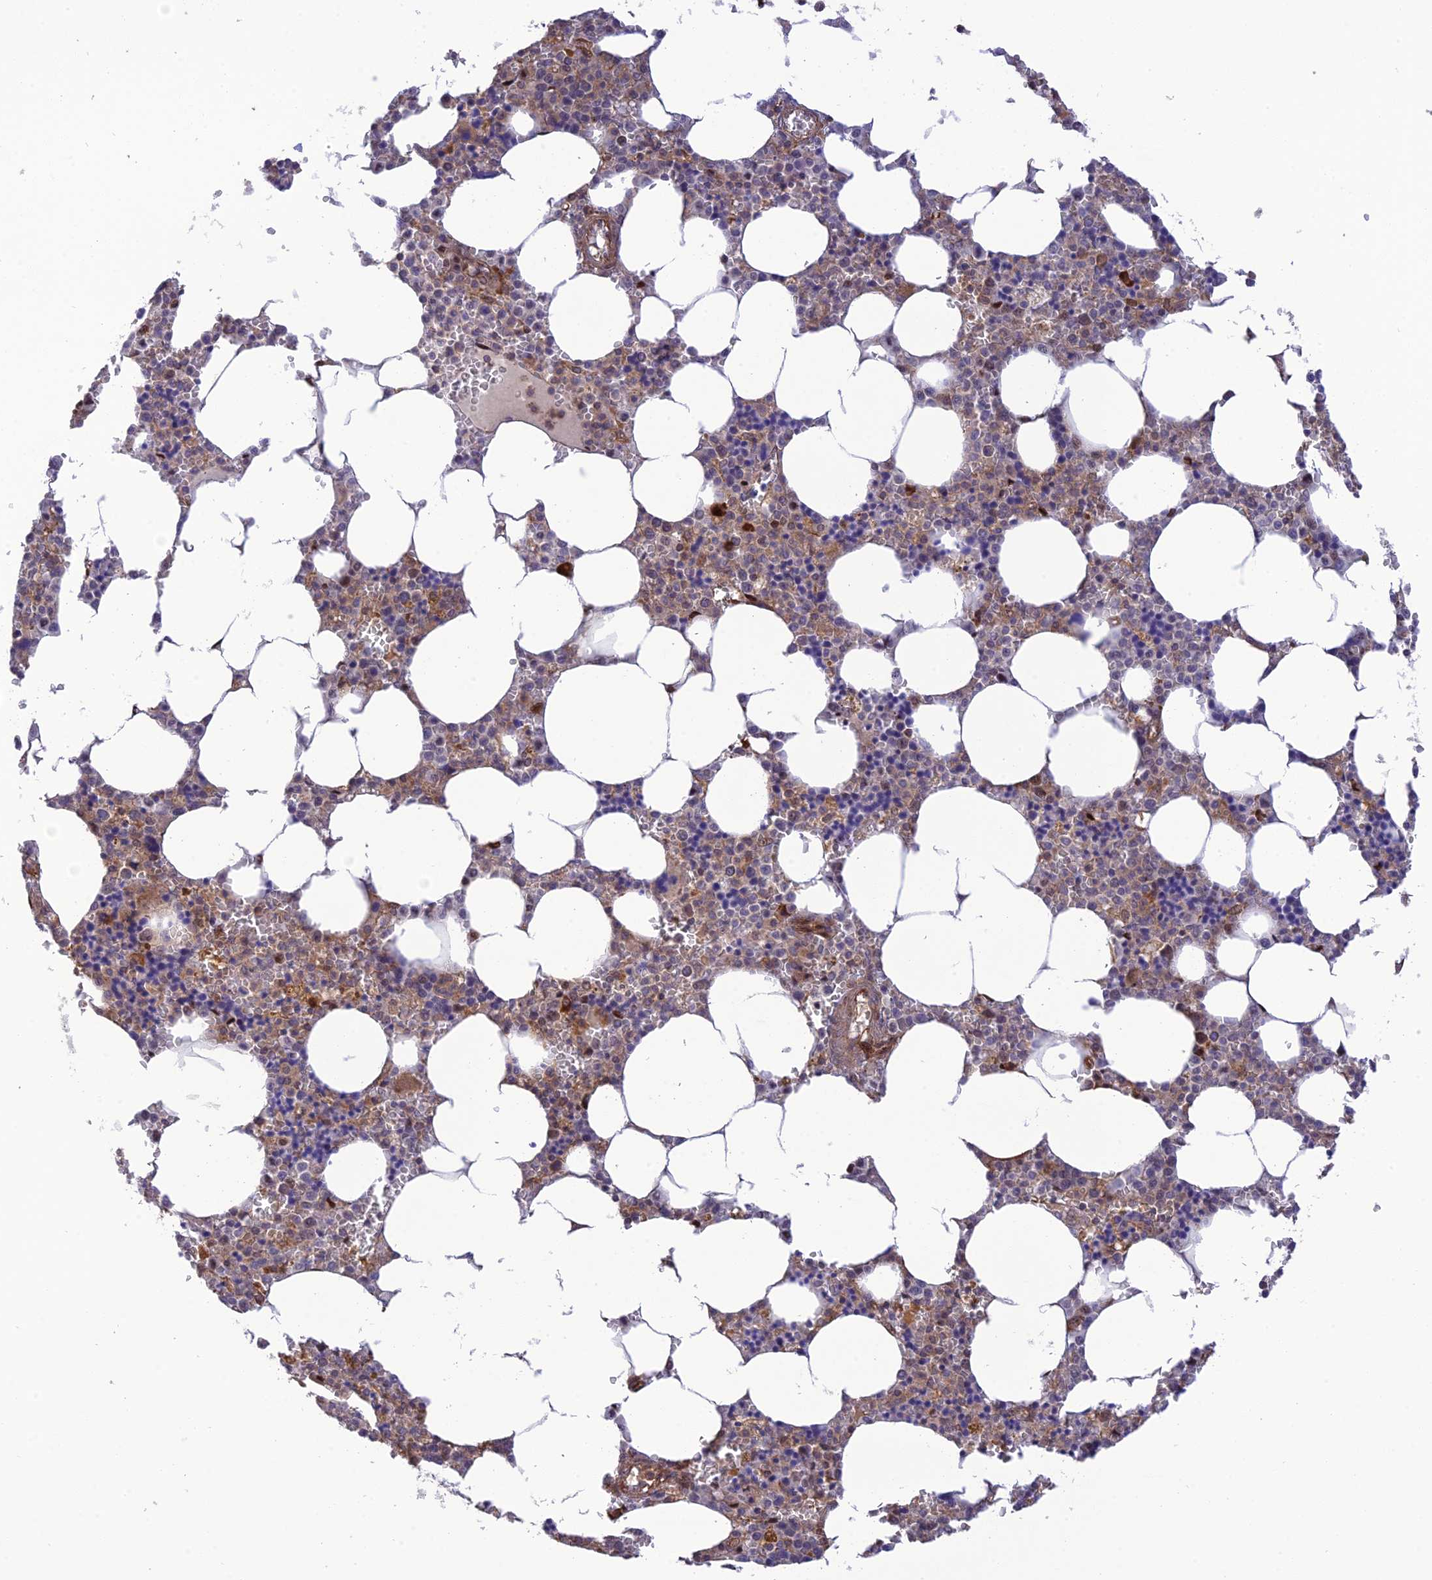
{"staining": {"intensity": "negative", "quantity": "none", "location": "none"}, "tissue": "bone marrow", "cell_type": "Hematopoietic cells", "image_type": "normal", "snomed": [{"axis": "morphology", "description": "Normal tissue, NOS"}, {"axis": "topography", "description": "Bone marrow"}], "caption": "DAB (3,3'-diaminobenzidine) immunohistochemical staining of benign bone marrow shows no significant positivity in hematopoietic cells.", "gene": "ZNF584", "patient": {"sex": "male", "age": 70}}